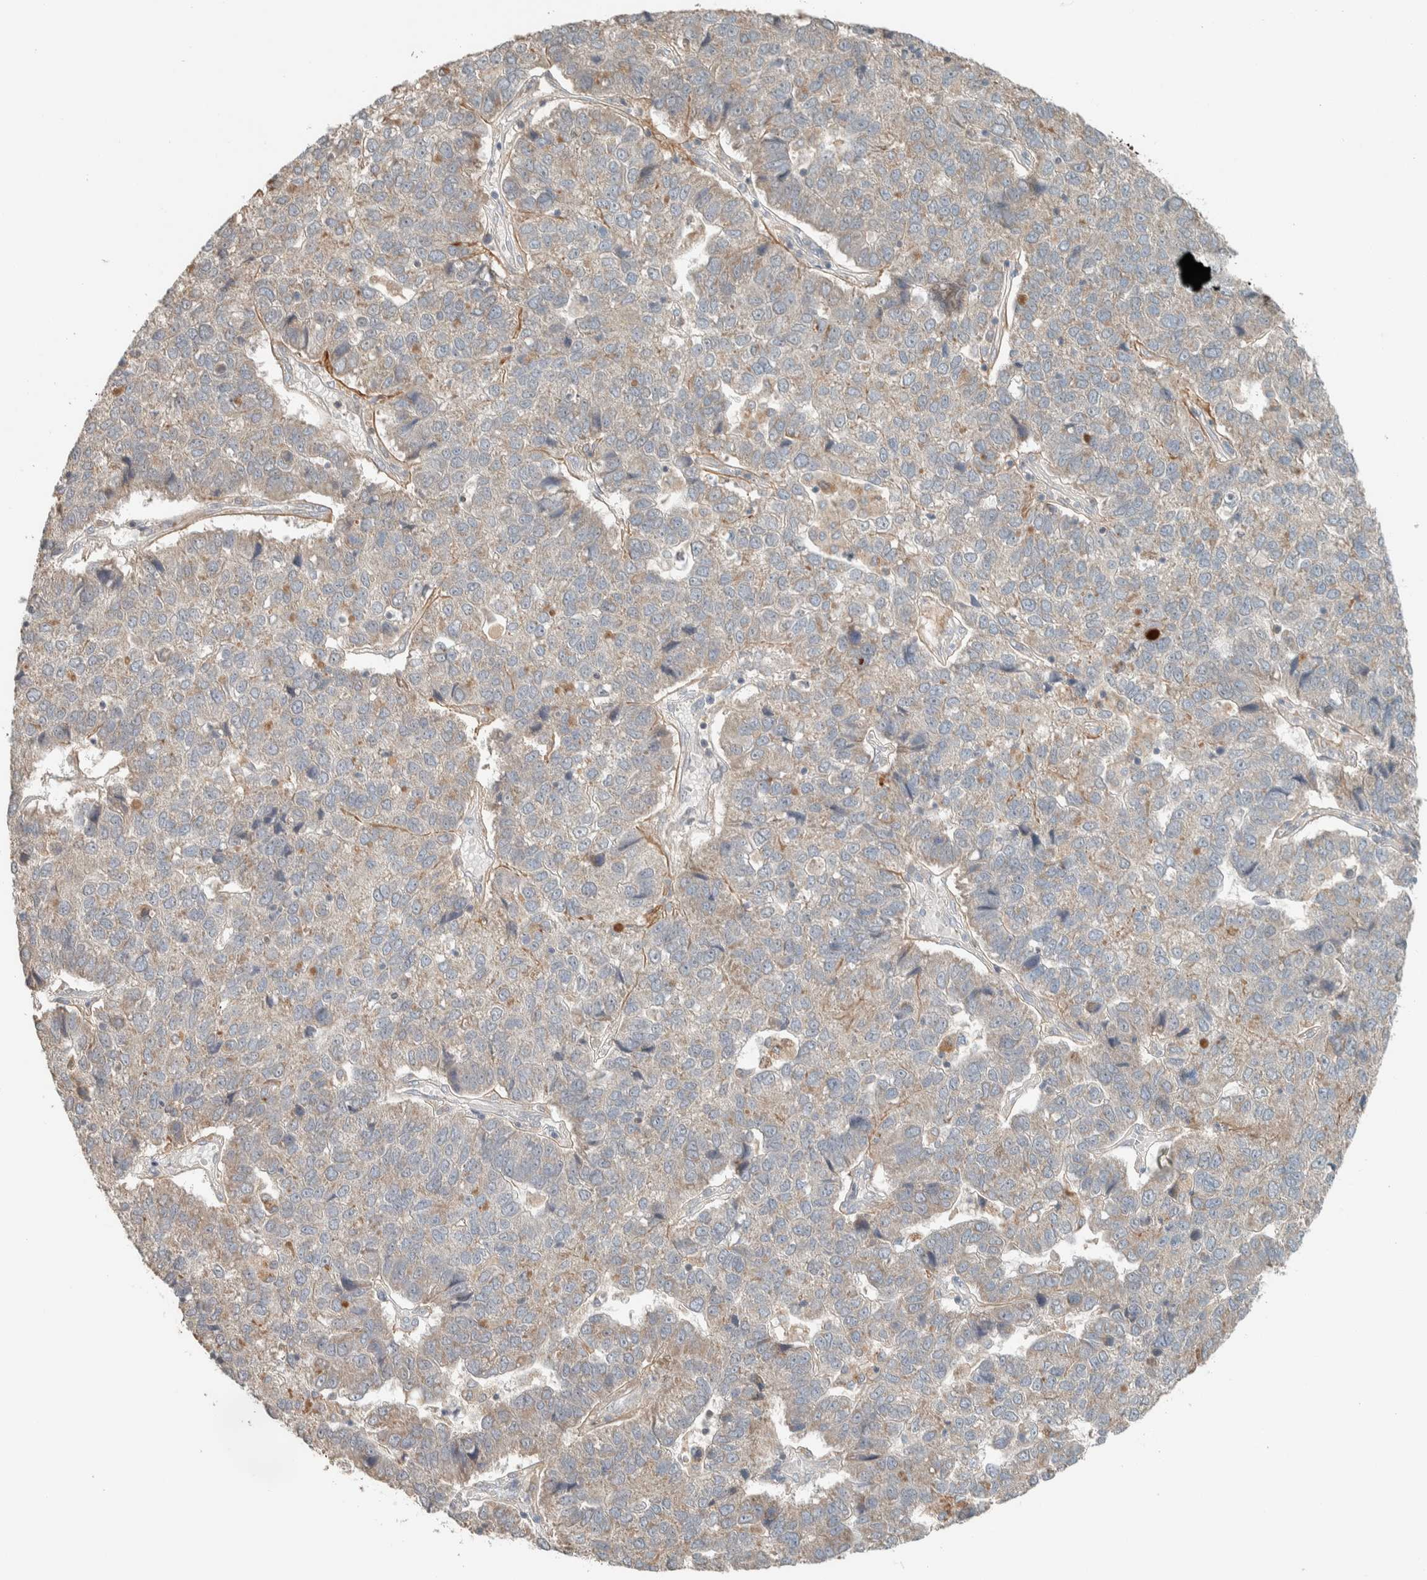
{"staining": {"intensity": "weak", "quantity": "25%-75%", "location": "cytoplasmic/membranous"}, "tissue": "pancreatic cancer", "cell_type": "Tumor cells", "image_type": "cancer", "snomed": [{"axis": "morphology", "description": "Adenocarcinoma, NOS"}, {"axis": "topography", "description": "Pancreas"}], "caption": "Immunohistochemistry (IHC) of human pancreatic cancer (adenocarcinoma) shows low levels of weak cytoplasmic/membranous positivity in approximately 25%-75% of tumor cells.", "gene": "NBR1", "patient": {"sex": "female", "age": 61}}